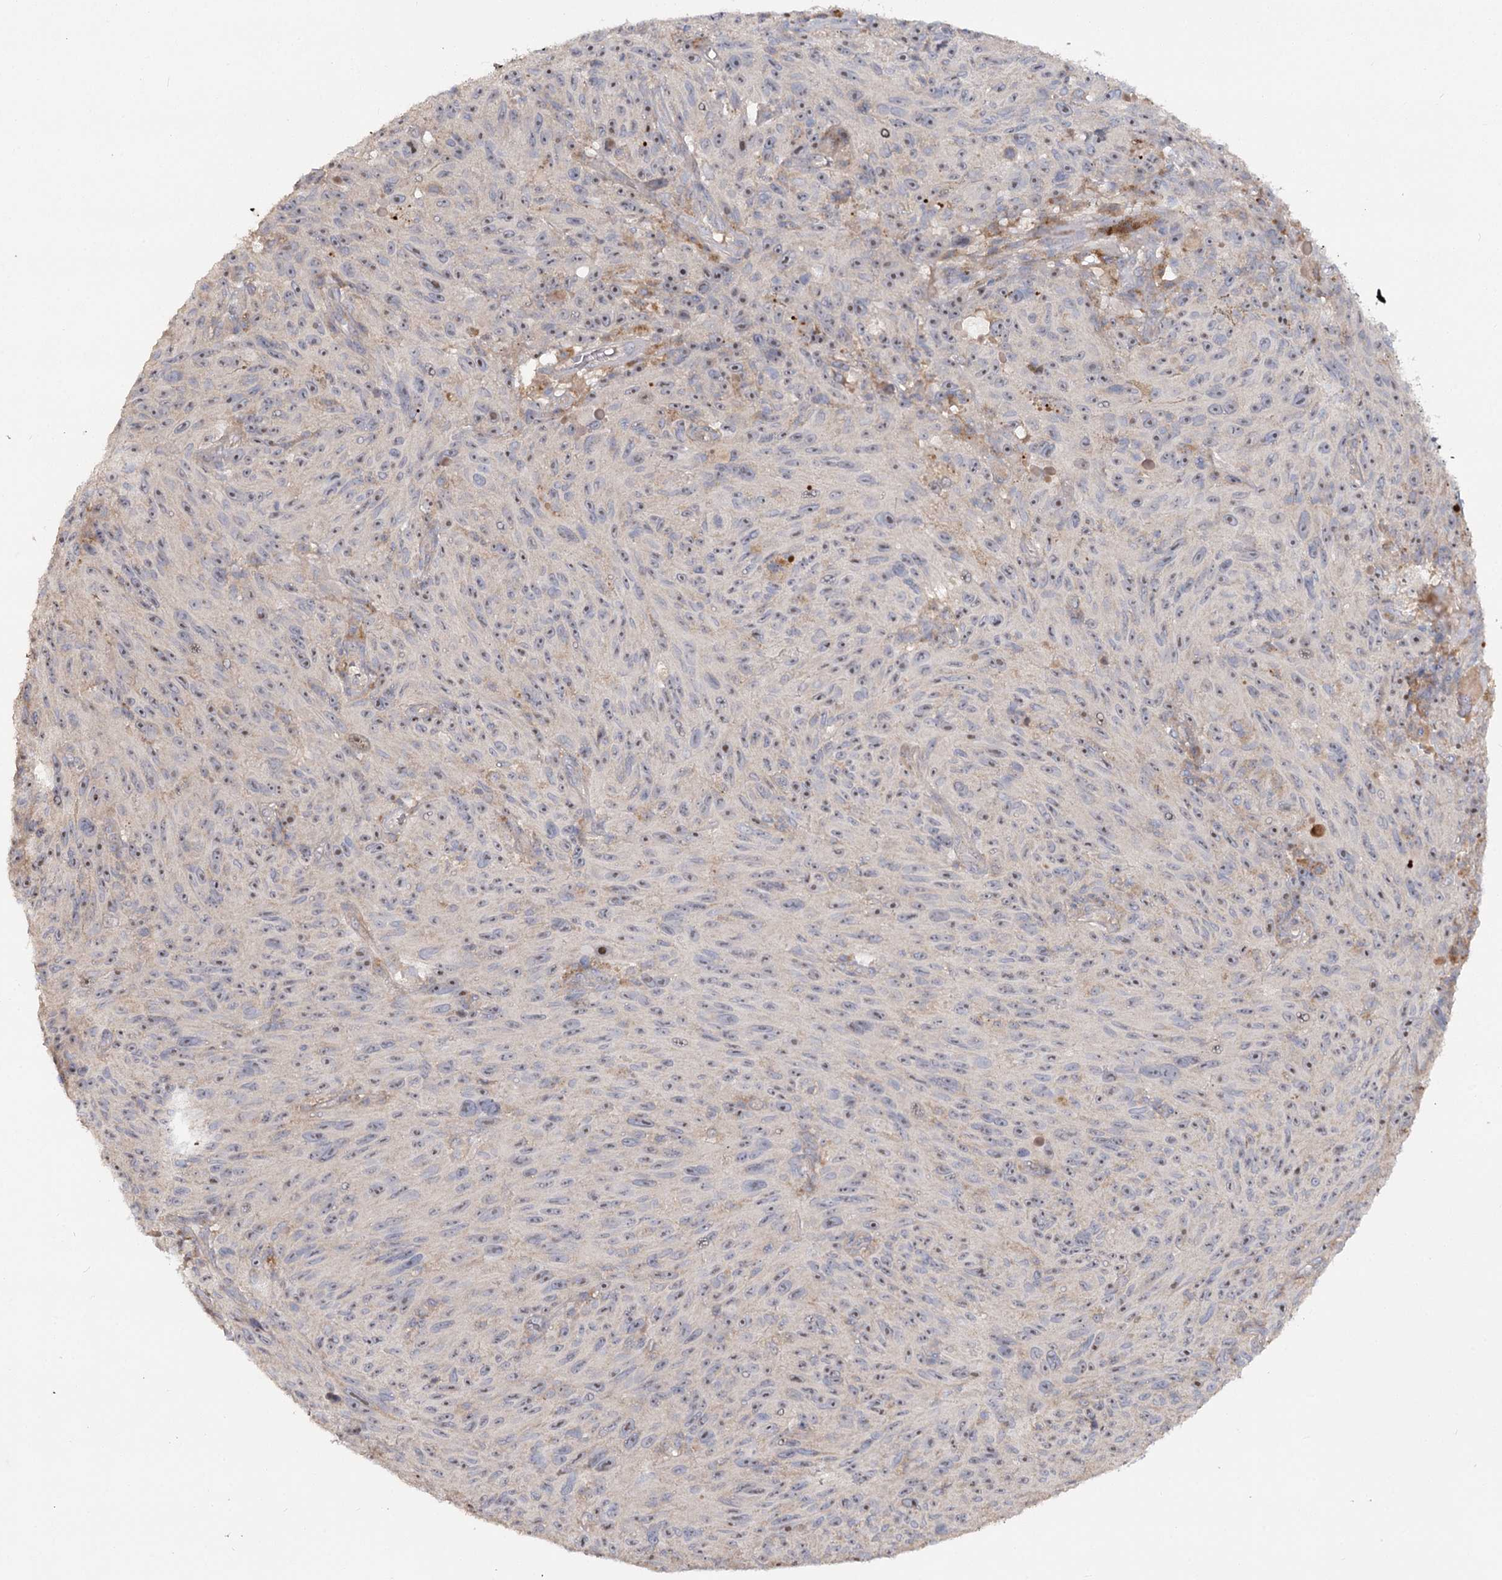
{"staining": {"intensity": "weak", "quantity": "25%-75%", "location": "nuclear"}, "tissue": "melanoma", "cell_type": "Tumor cells", "image_type": "cancer", "snomed": [{"axis": "morphology", "description": "Malignant melanoma, NOS"}, {"axis": "topography", "description": "Skin"}], "caption": "DAB (3,3'-diaminobenzidine) immunohistochemical staining of human melanoma demonstrates weak nuclear protein expression in about 25%-75% of tumor cells. The protein is shown in brown color, while the nuclei are stained blue.", "gene": "ANGPTL5", "patient": {"sex": "female", "age": 82}}